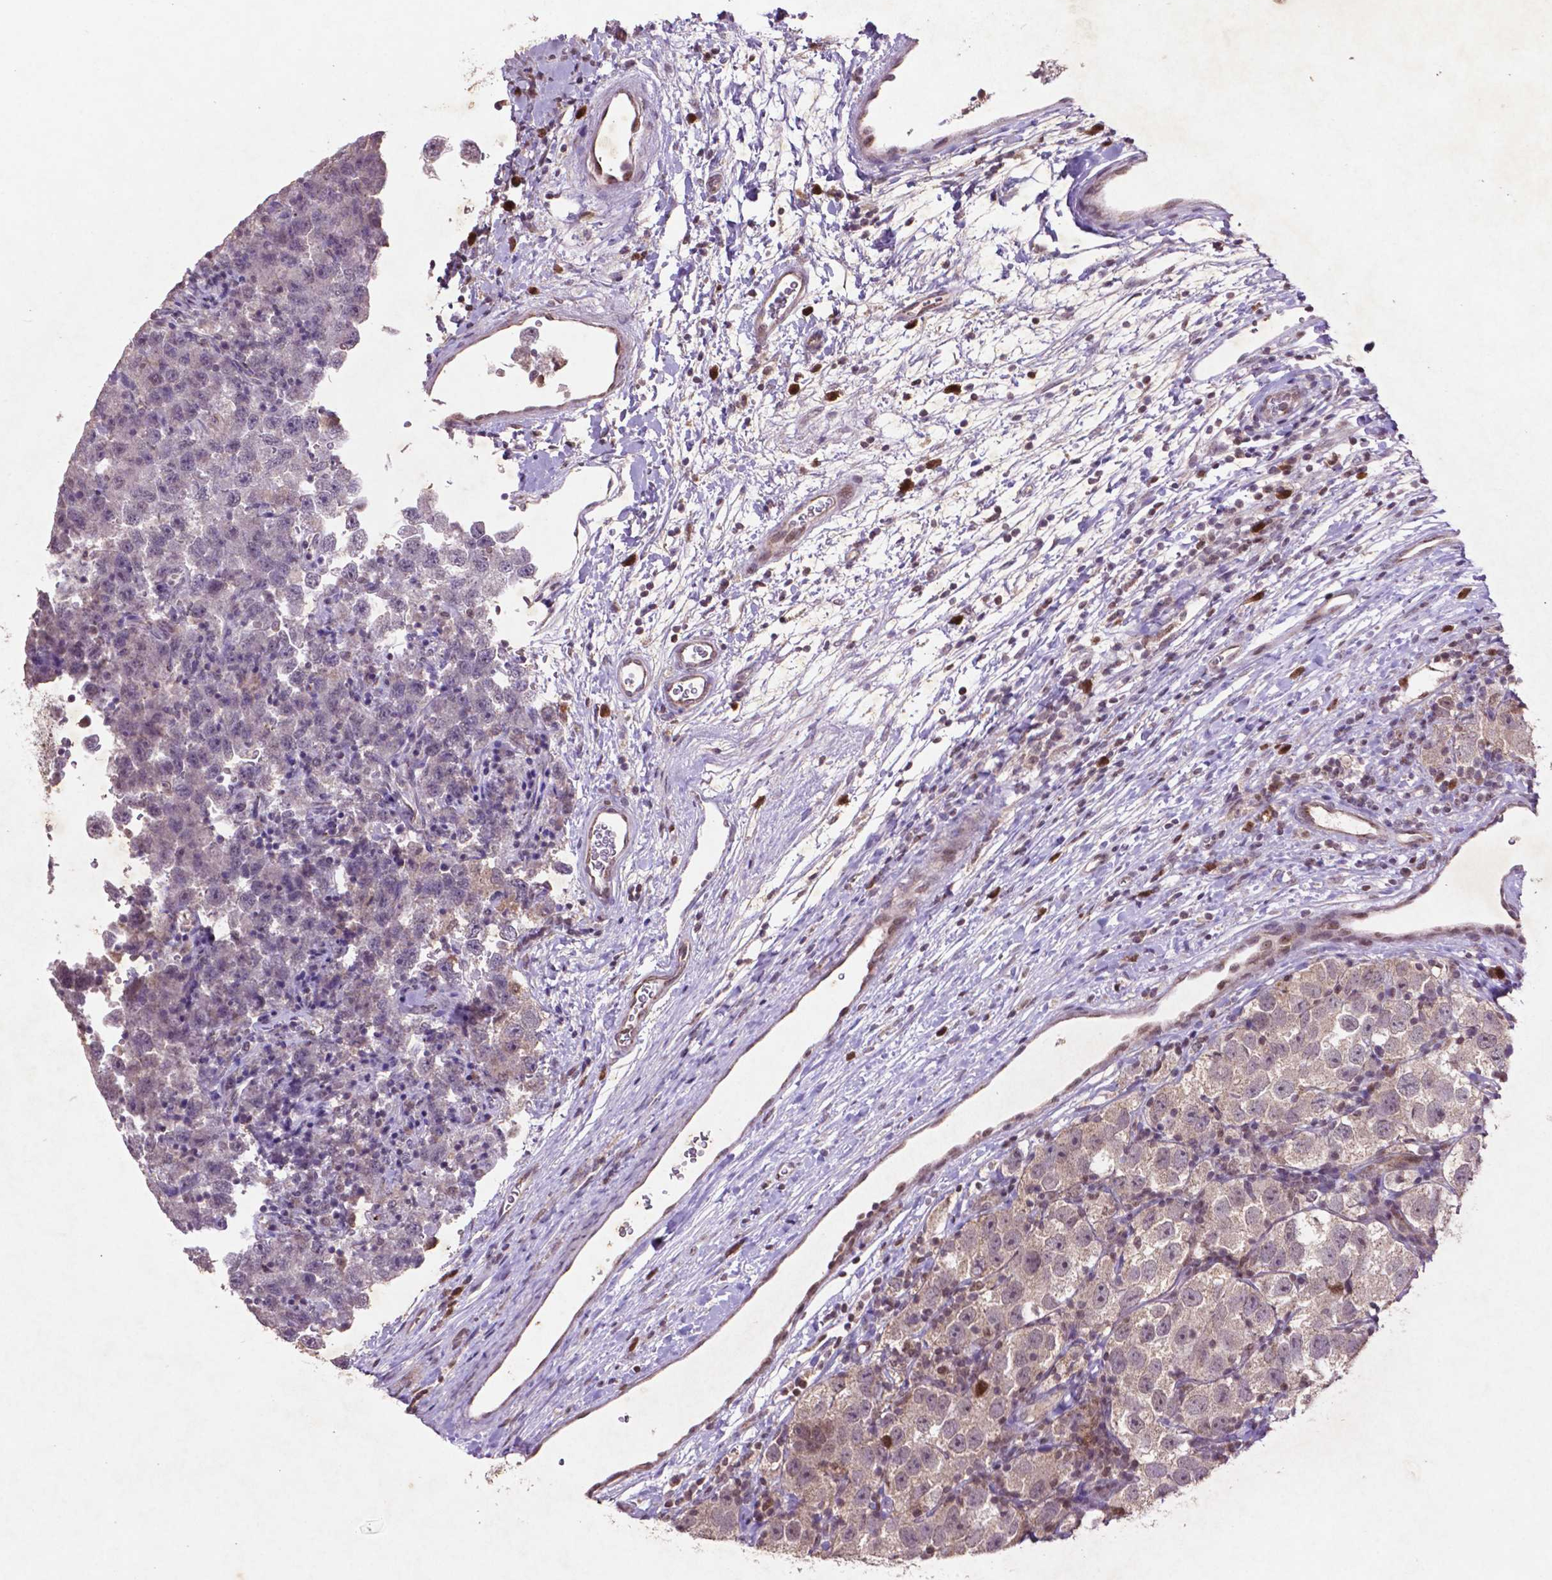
{"staining": {"intensity": "negative", "quantity": "none", "location": "none"}, "tissue": "testis cancer", "cell_type": "Tumor cells", "image_type": "cancer", "snomed": [{"axis": "morphology", "description": "Seminoma, NOS"}, {"axis": "topography", "description": "Testis"}], "caption": "Tumor cells show no significant expression in seminoma (testis). Brightfield microscopy of IHC stained with DAB (3,3'-diaminobenzidine) (brown) and hematoxylin (blue), captured at high magnification.", "gene": "GLRX", "patient": {"sex": "male", "age": 26}}